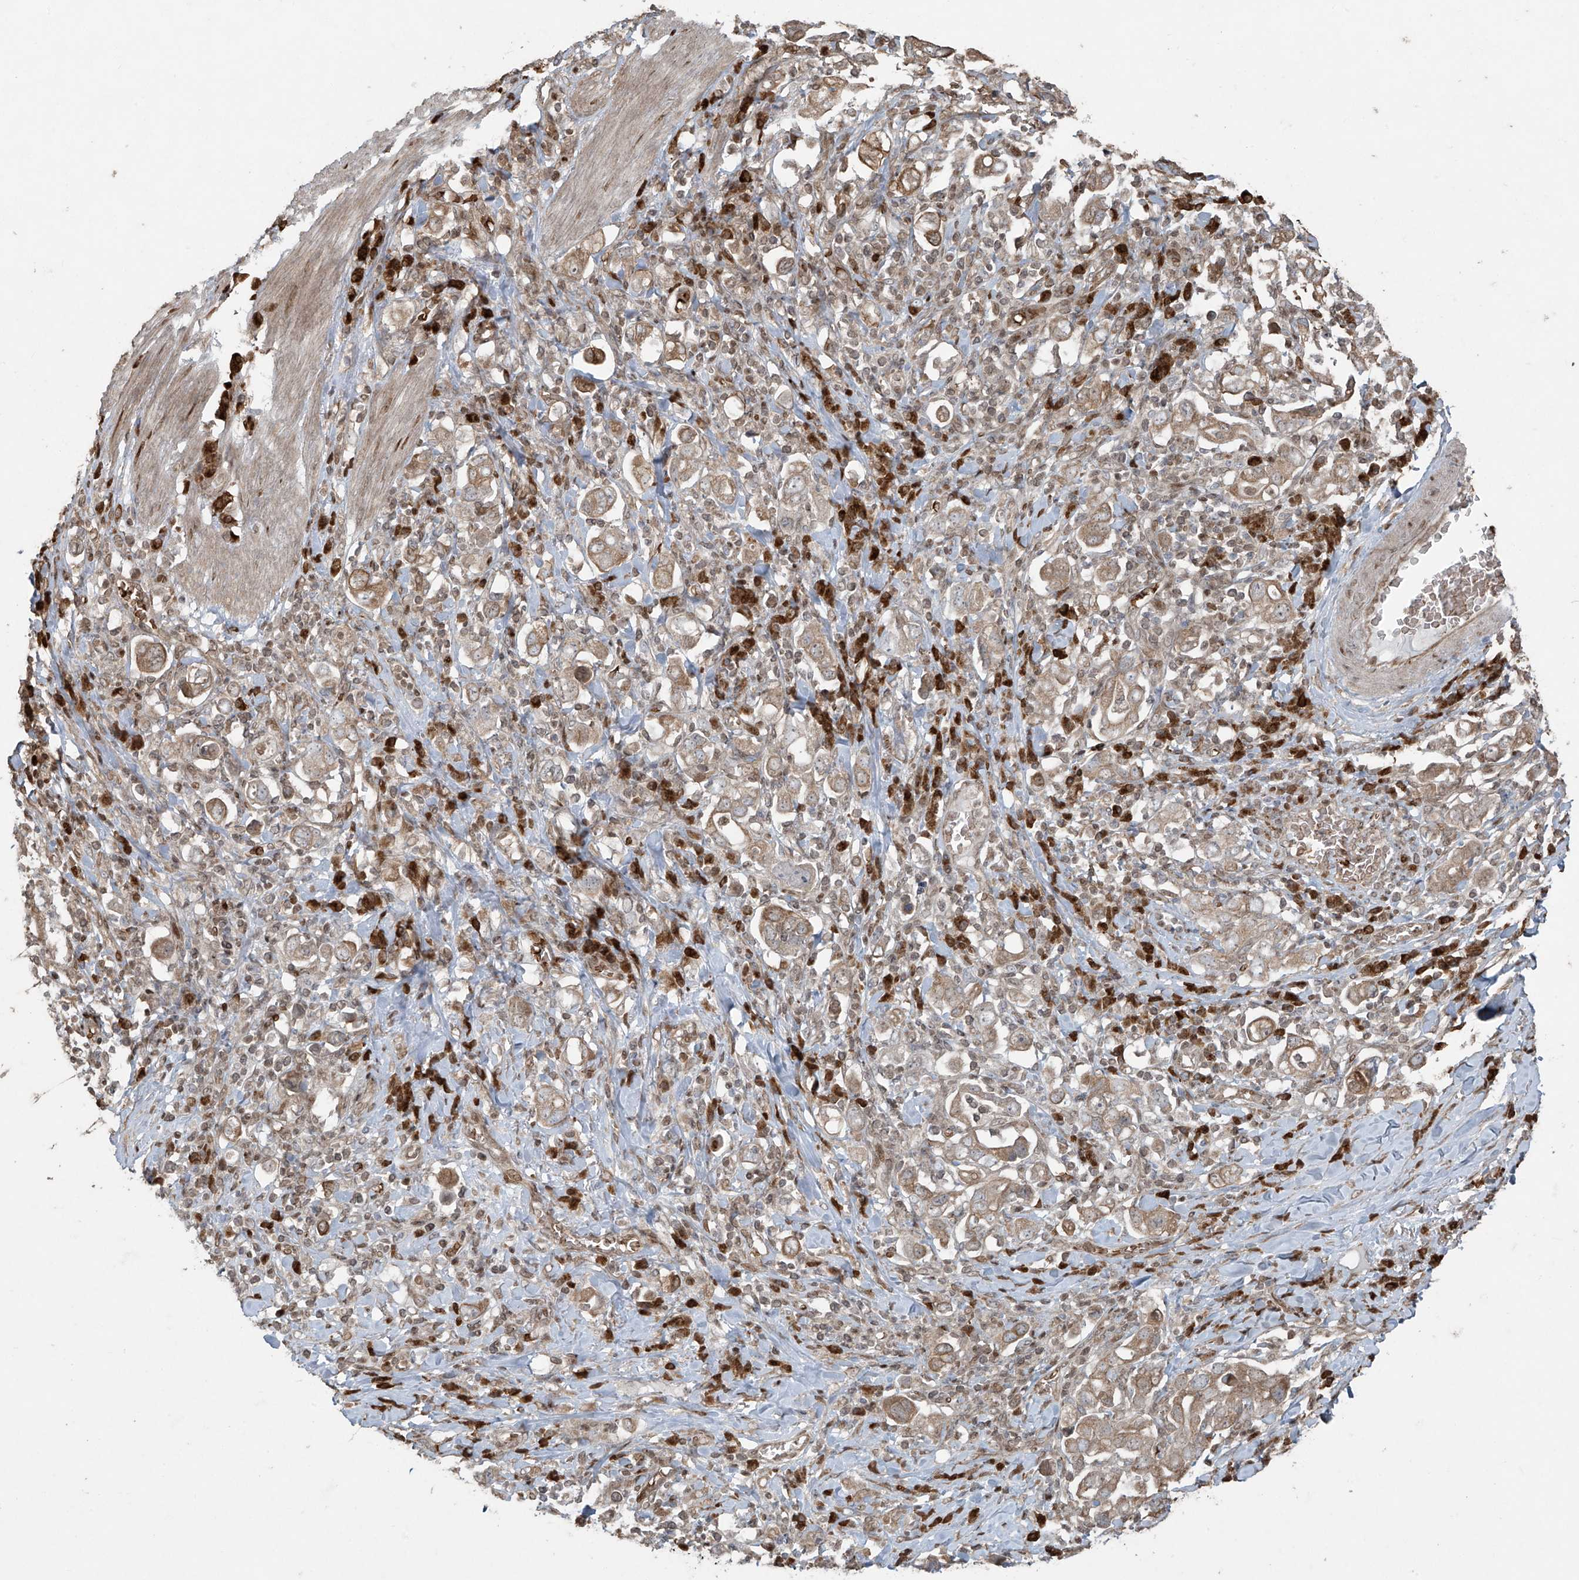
{"staining": {"intensity": "weak", "quantity": ">75%", "location": "cytoplasmic/membranous"}, "tissue": "stomach cancer", "cell_type": "Tumor cells", "image_type": "cancer", "snomed": [{"axis": "morphology", "description": "Adenocarcinoma, NOS"}, {"axis": "topography", "description": "Stomach, upper"}], "caption": "A photomicrograph showing weak cytoplasmic/membranous positivity in approximately >75% of tumor cells in stomach adenocarcinoma, as visualized by brown immunohistochemical staining.", "gene": "TTC22", "patient": {"sex": "male", "age": 62}}